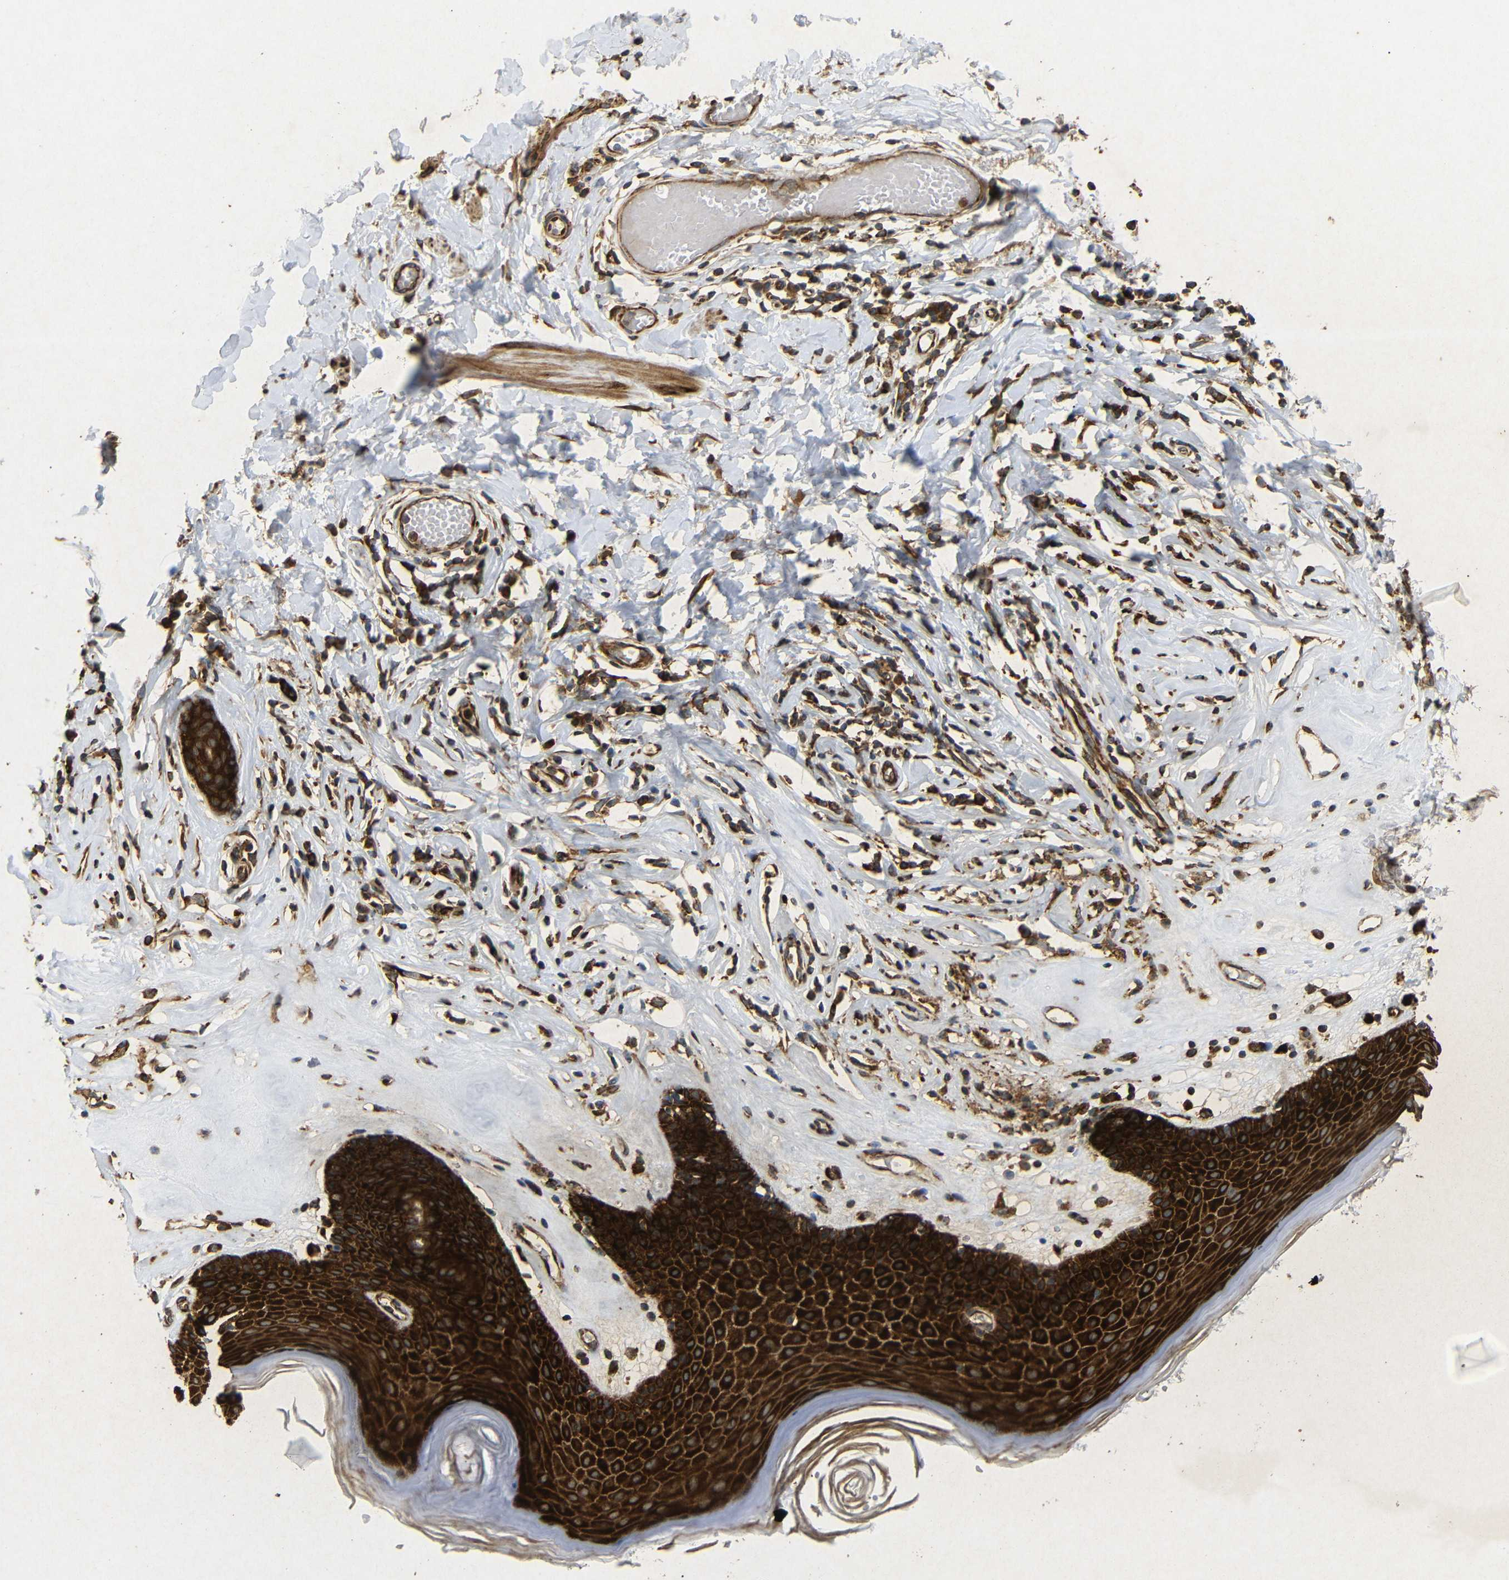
{"staining": {"intensity": "strong", "quantity": ">75%", "location": "cytoplasmic/membranous"}, "tissue": "skin", "cell_type": "Epidermal cells", "image_type": "normal", "snomed": [{"axis": "morphology", "description": "Normal tissue, NOS"}, {"axis": "morphology", "description": "Inflammation, NOS"}, {"axis": "topography", "description": "Vulva"}], "caption": "High-power microscopy captured an immunohistochemistry photomicrograph of benign skin, revealing strong cytoplasmic/membranous expression in approximately >75% of epidermal cells.", "gene": "BTF3", "patient": {"sex": "female", "age": 84}}